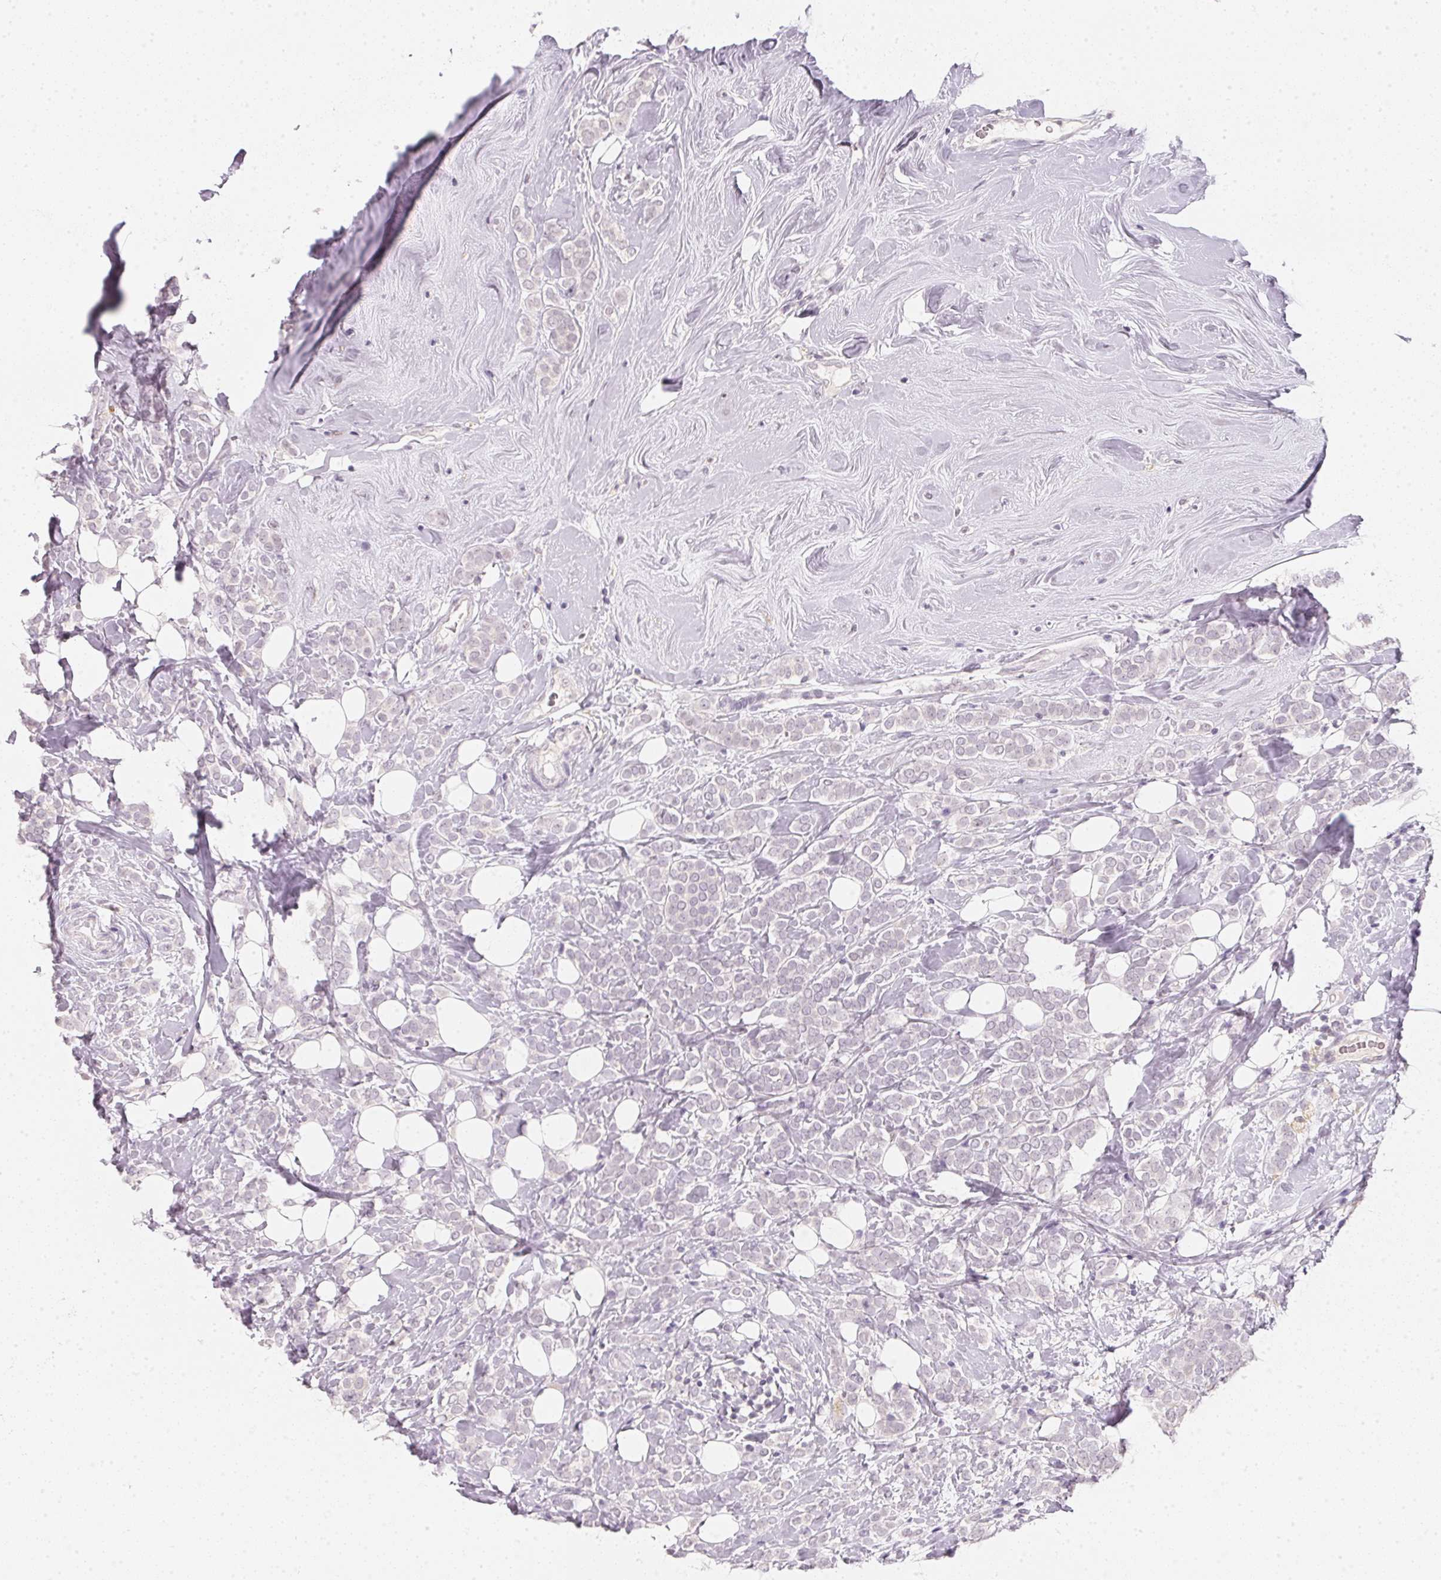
{"staining": {"intensity": "negative", "quantity": "none", "location": "none"}, "tissue": "breast cancer", "cell_type": "Tumor cells", "image_type": "cancer", "snomed": [{"axis": "morphology", "description": "Lobular carcinoma"}, {"axis": "topography", "description": "Breast"}], "caption": "IHC image of human breast cancer stained for a protein (brown), which displays no staining in tumor cells.", "gene": "CFAP276", "patient": {"sex": "female", "age": 49}}